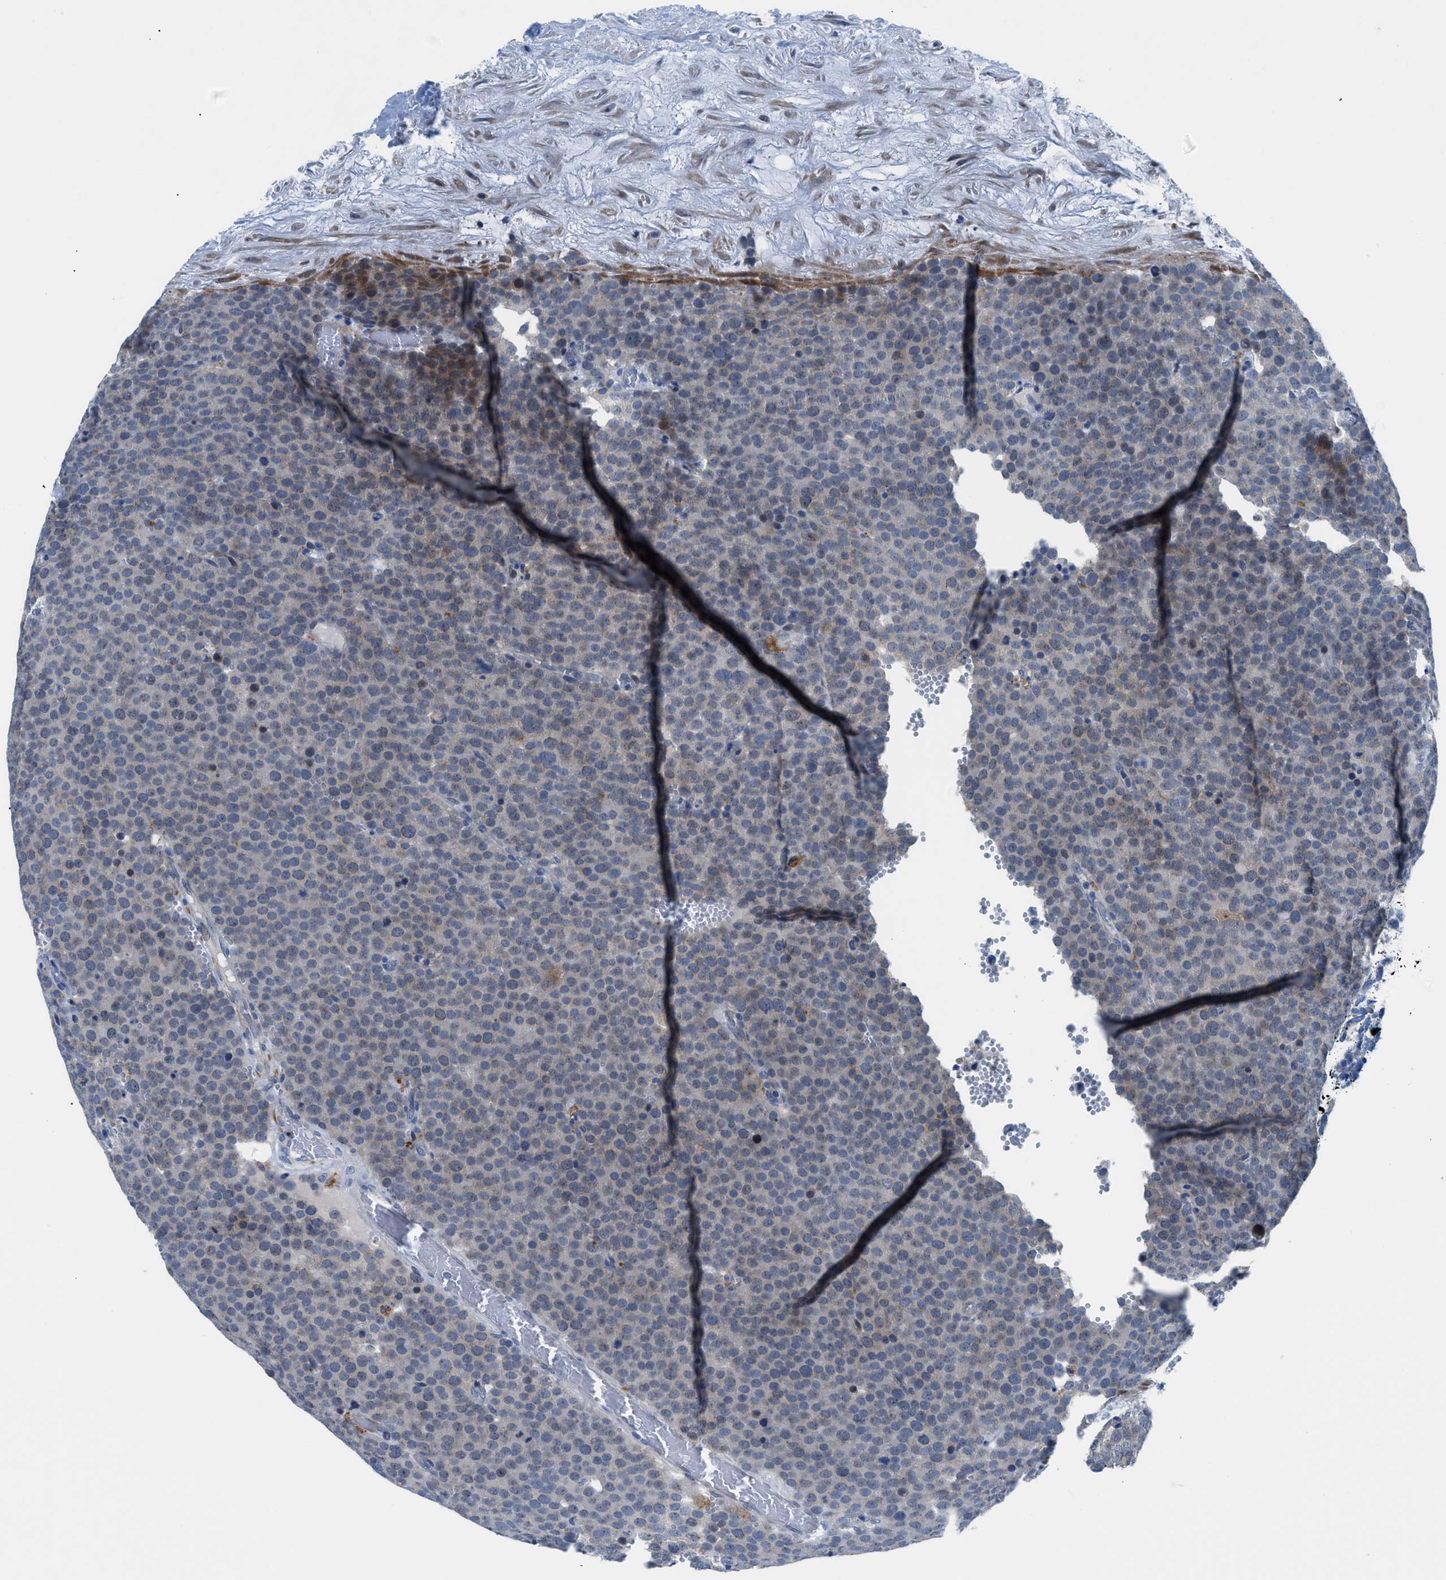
{"staining": {"intensity": "weak", "quantity": "<25%", "location": "cytoplasmic/membranous"}, "tissue": "testis cancer", "cell_type": "Tumor cells", "image_type": "cancer", "snomed": [{"axis": "morphology", "description": "Normal tissue, NOS"}, {"axis": "morphology", "description": "Seminoma, NOS"}, {"axis": "topography", "description": "Testis"}], "caption": "This is a photomicrograph of IHC staining of seminoma (testis), which shows no staining in tumor cells.", "gene": "UAP1", "patient": {"sex": "male", "age": 71}}